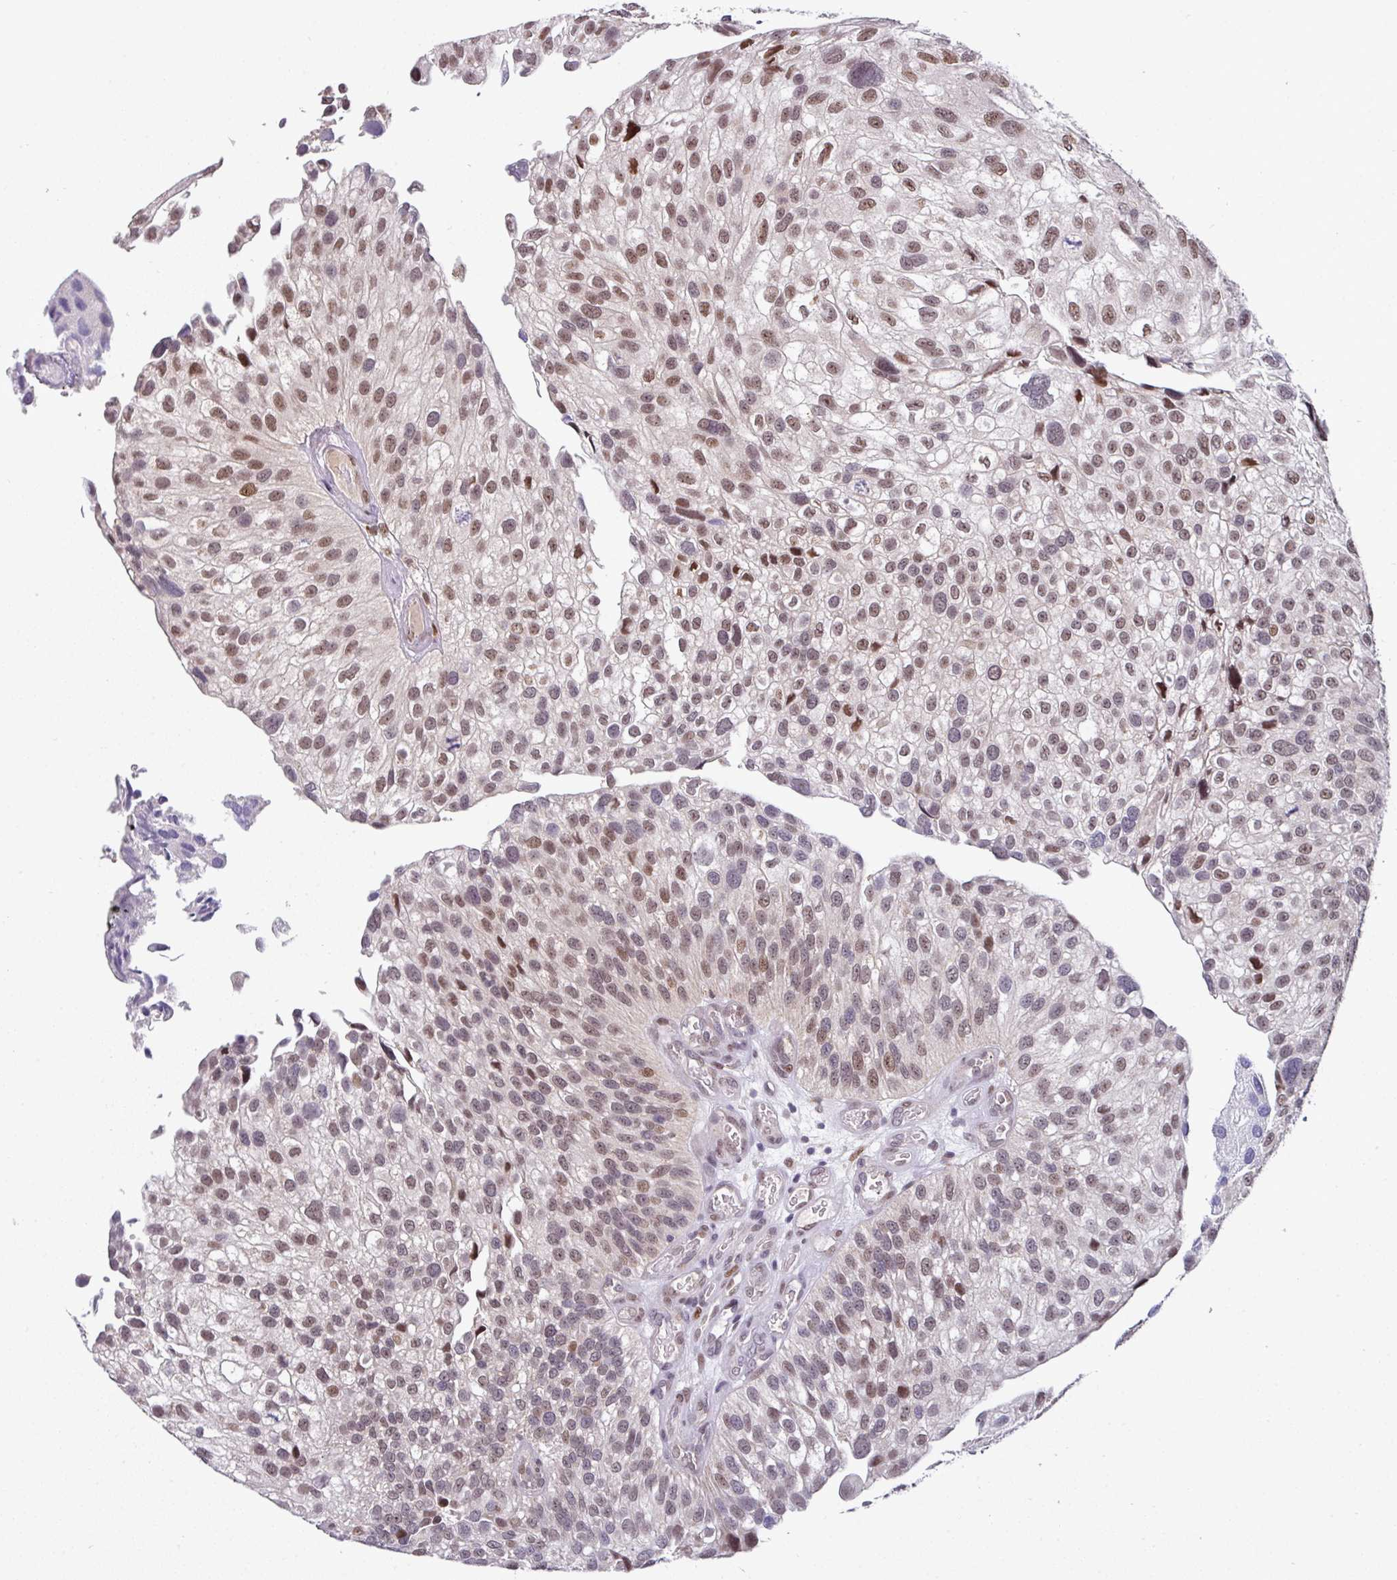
{"staining": {"intensity": "moderate", "quantity": ">75%", "location": "nuclear"}, "tissue": "urothelial cancer", "cell_type": "Tumor cells", "image_type": "cancer", "snomed": [{"axis": "morphology", "description": "Urothelial carcinoma, NOS"}, {"axis": "topography", "description": "Urinary bladder"}], "caption": "The immunohistochemical stain shows moderate nuclear positivity in tumor cells of urothelial cancer tissue.", "gene": "SWSAP1", "patient": {"sex": "male", "age": 87}}